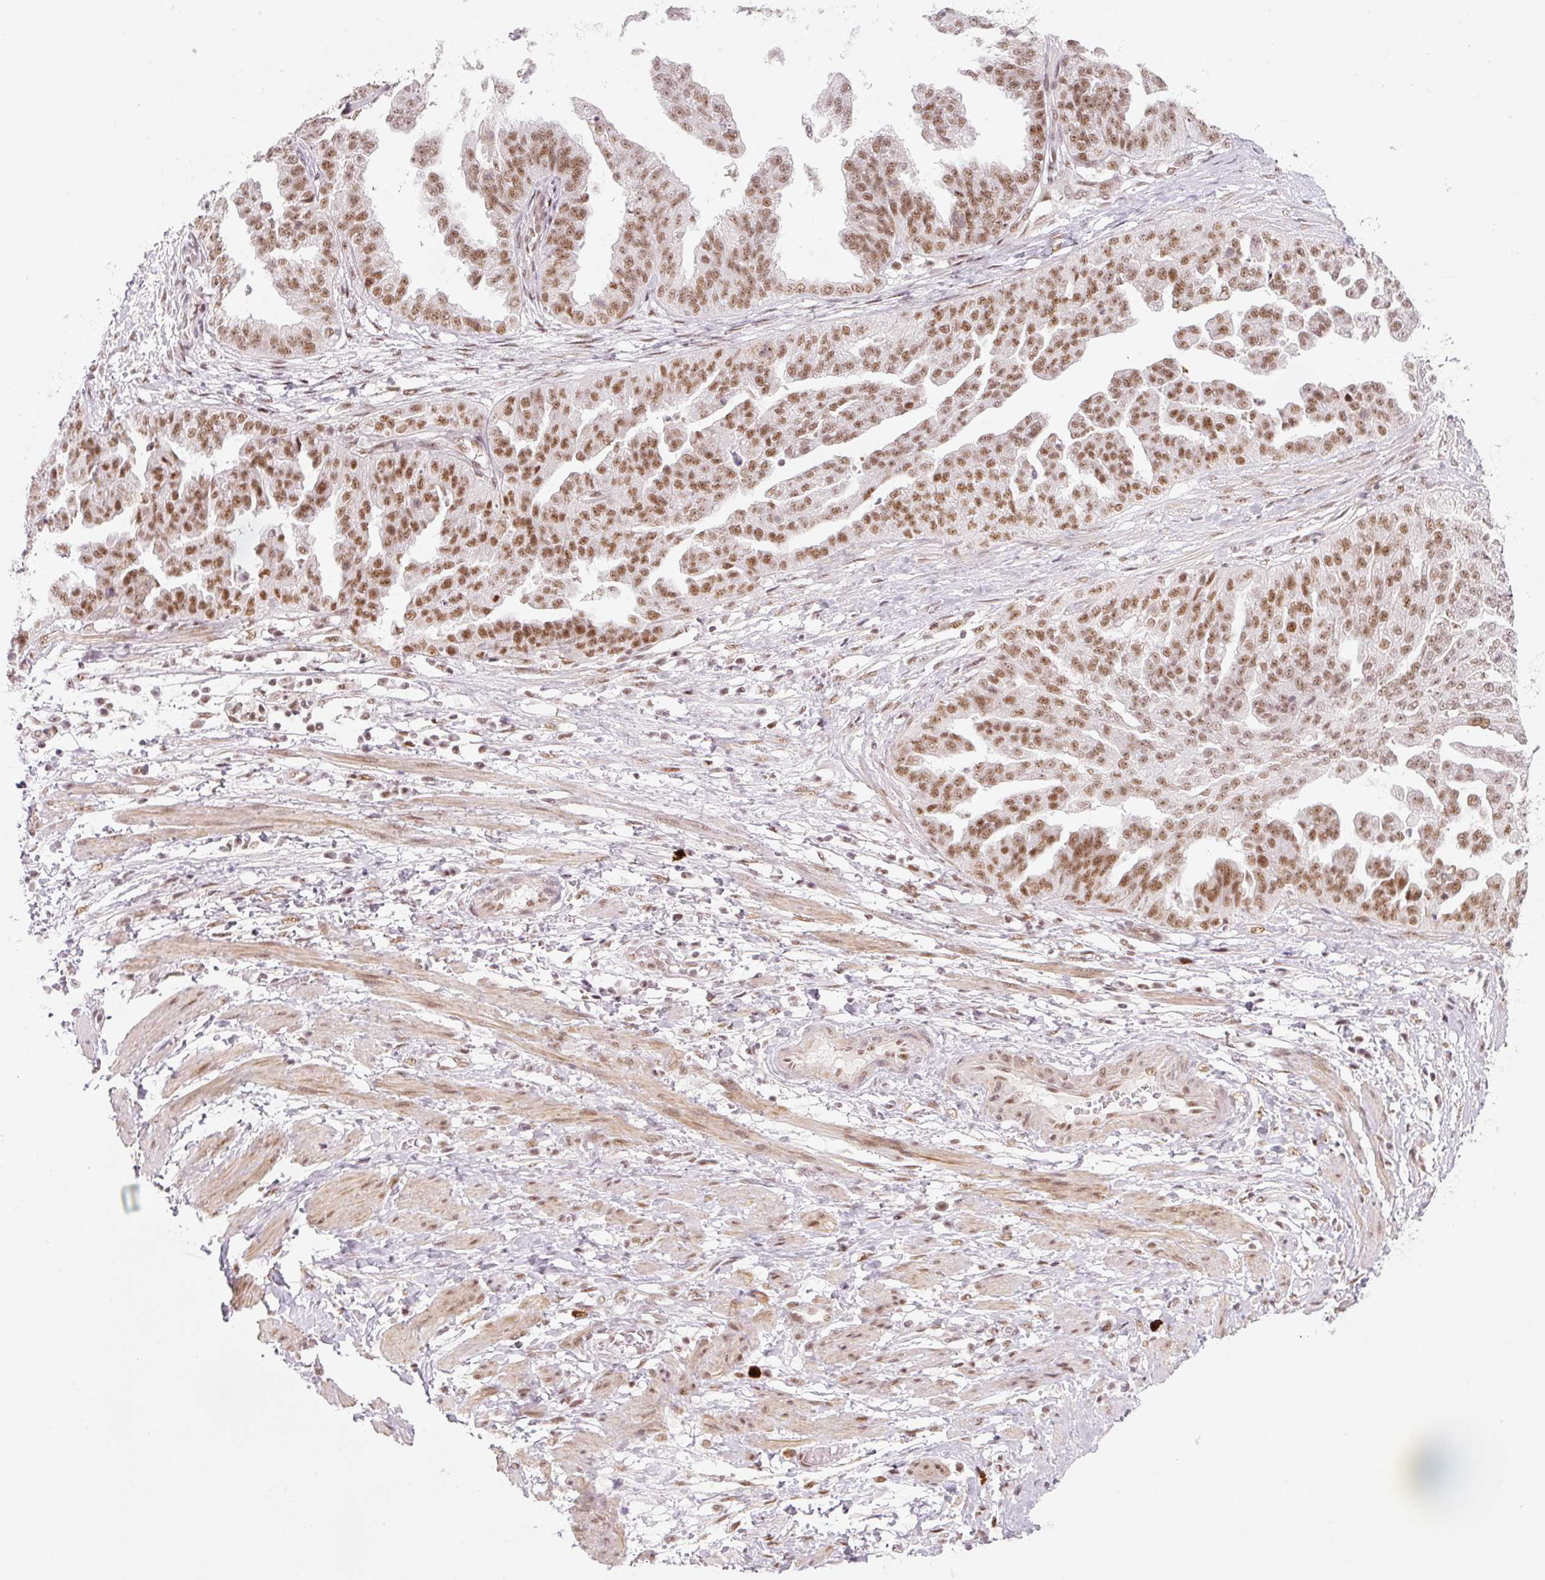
{"staining": {"intensity": "moderate", "quantity": ">75%", "location": "nuclear"}, "tissue": "ovarian cancer", "cell_type": "Tumor cells", "image_type": "cancer", "snomed": [{"axis": "morphology", "description": "Cystadenocarcinoma, serous, NOS"}, {"axis": "topography", "description": "Ovary"}], "caption": "This is a micrograph of immunohistochemistry (IHC) staining of ovarian cancer (serous cystadenocarcinoma), which shows moderate expression in the nuclear of tumor cells.", "gene": "U2AF2", "patient": {"sex": "female", "age": 58}}